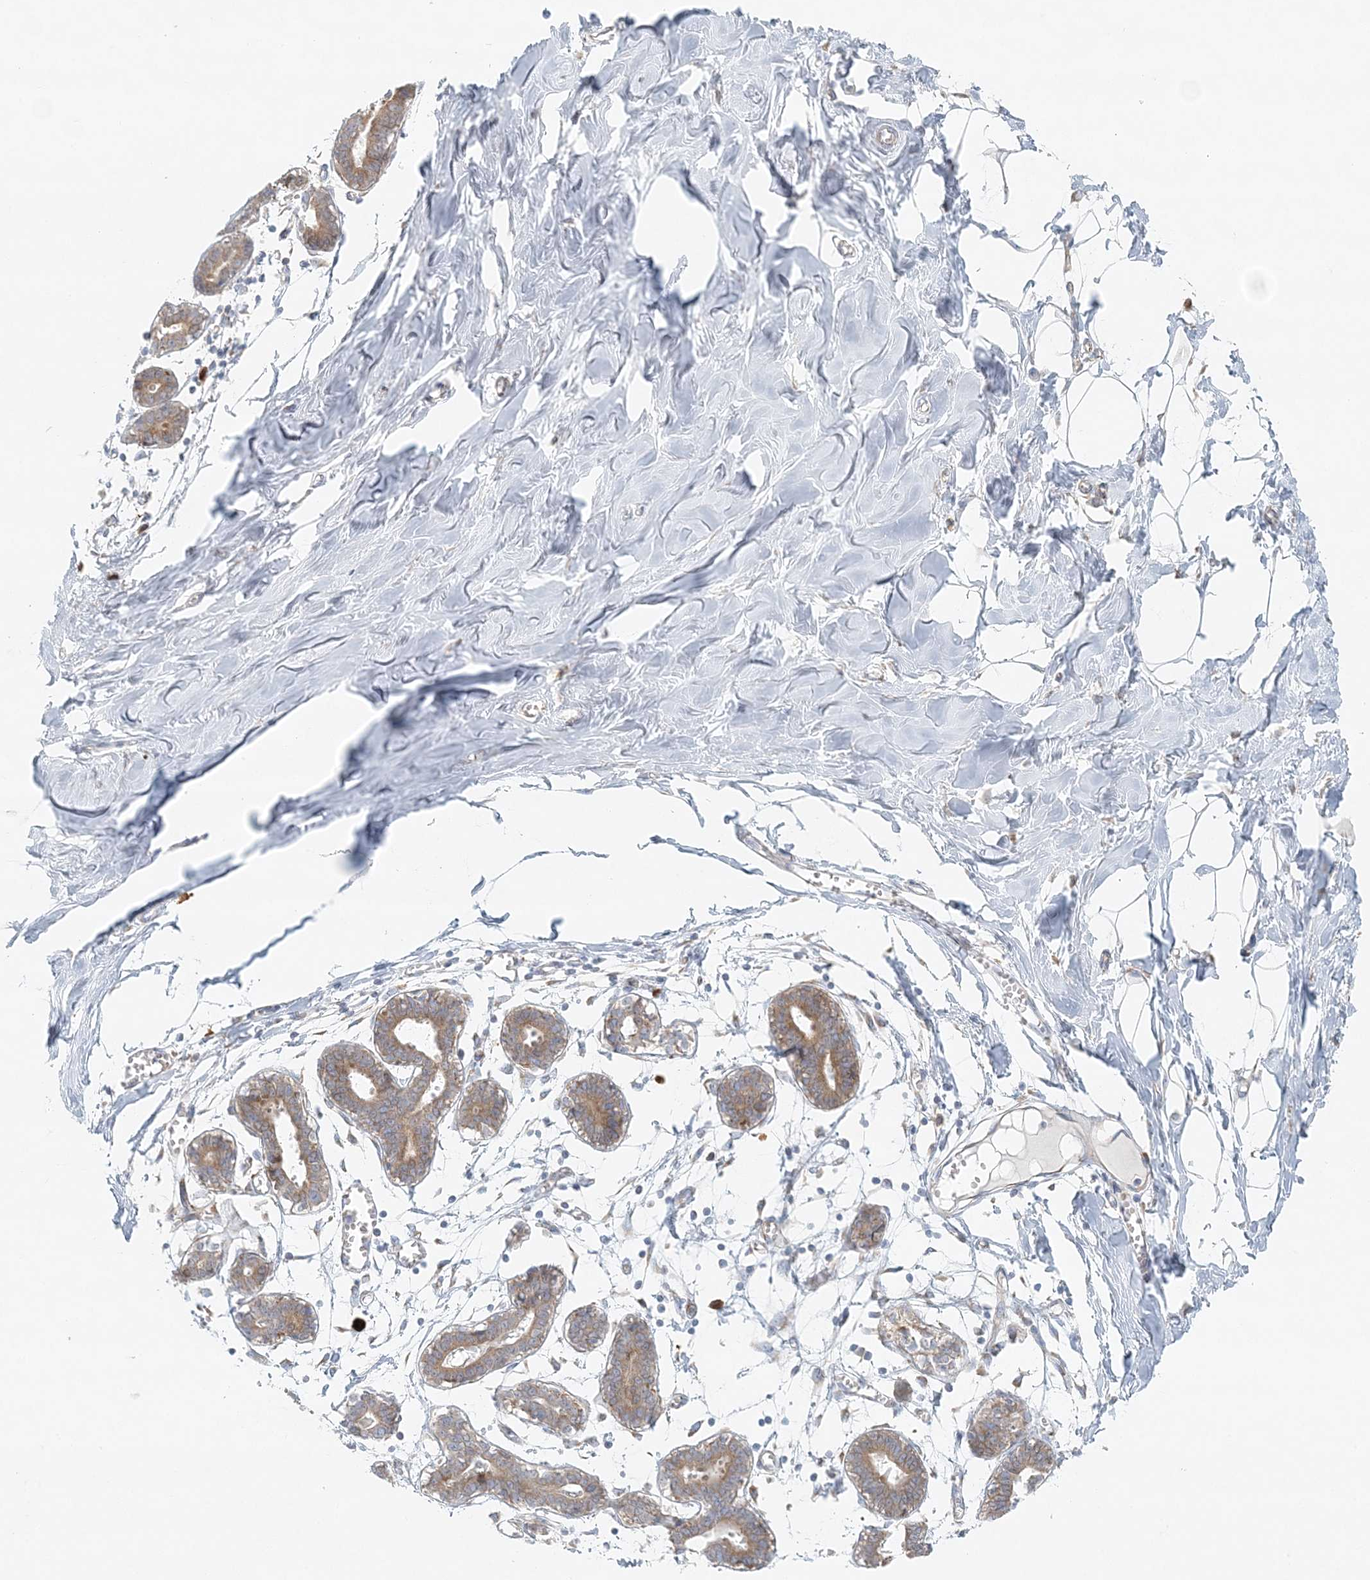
{"staining": {"intensity": "negative", "quantity": "none", "location": "none"}, "tissue": "breast", "cell_type": "Adipocytes", "image_type": "normal", "snomed": [{"axis": "morphology", "description": "Normal tissue, NOS"}, {"axis": "topography", "description": "Breast"}], "caption": "Photomicrograph shows no significant protein staining in adipocytes of normal breast.", "gene": "STK11IP", "patient": {"sex": "female", "age": 27}}